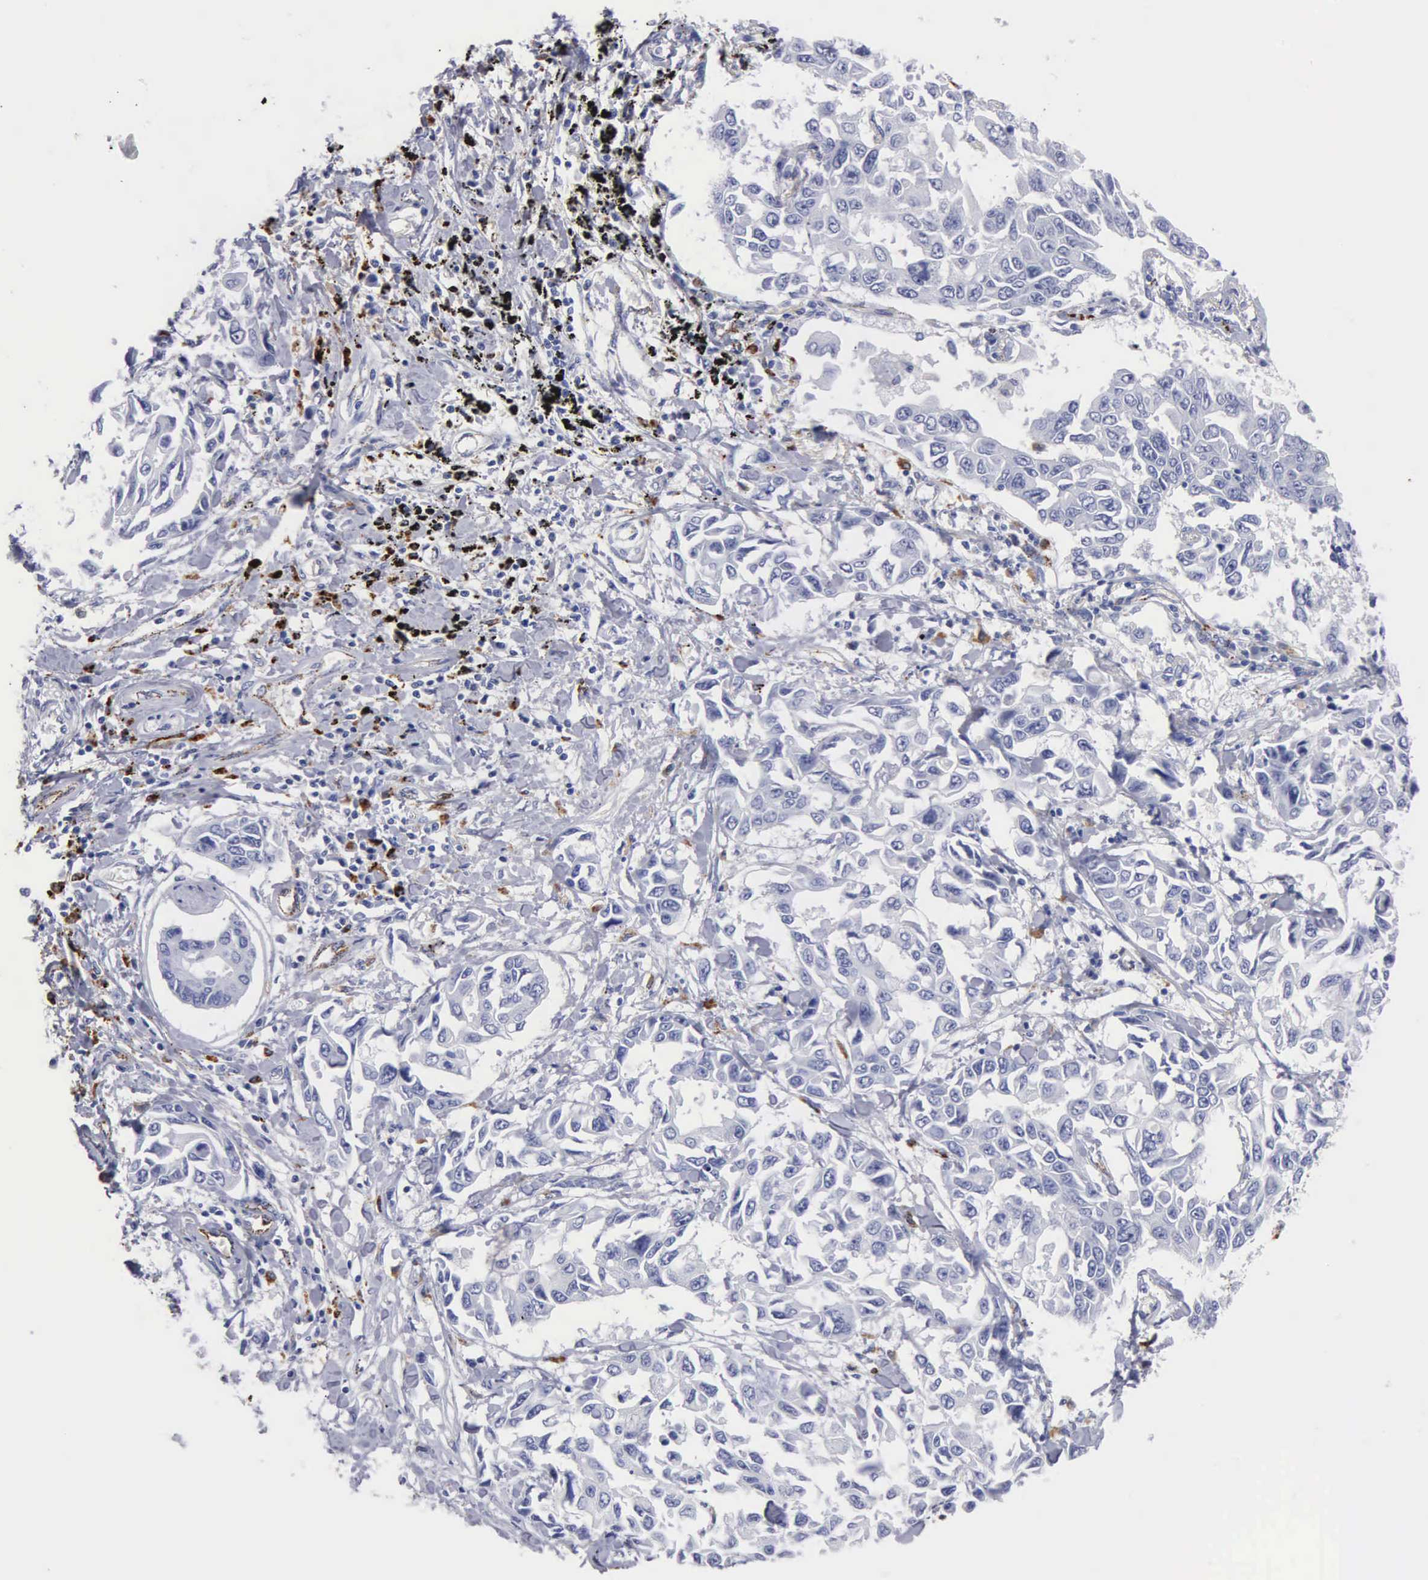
{"staining": {"intensity": "negative", "quantity": "none", "location": "none"}, "tissue": "lung cancer", "cell_type": "Tumor cells", "image_type": "cancer", "snomed": [{"axis": "morphology", "description": "Adenocarcinoma, NOS"}, {"axis": "topography", "description": "Lung"}], "caption": "Histopathology image shows no protein expression in tumor cells of lung cancer (adenocarcinoma) tissue.", "gene": "CTSL", "patient": {"sex": "male", "age": 64}}